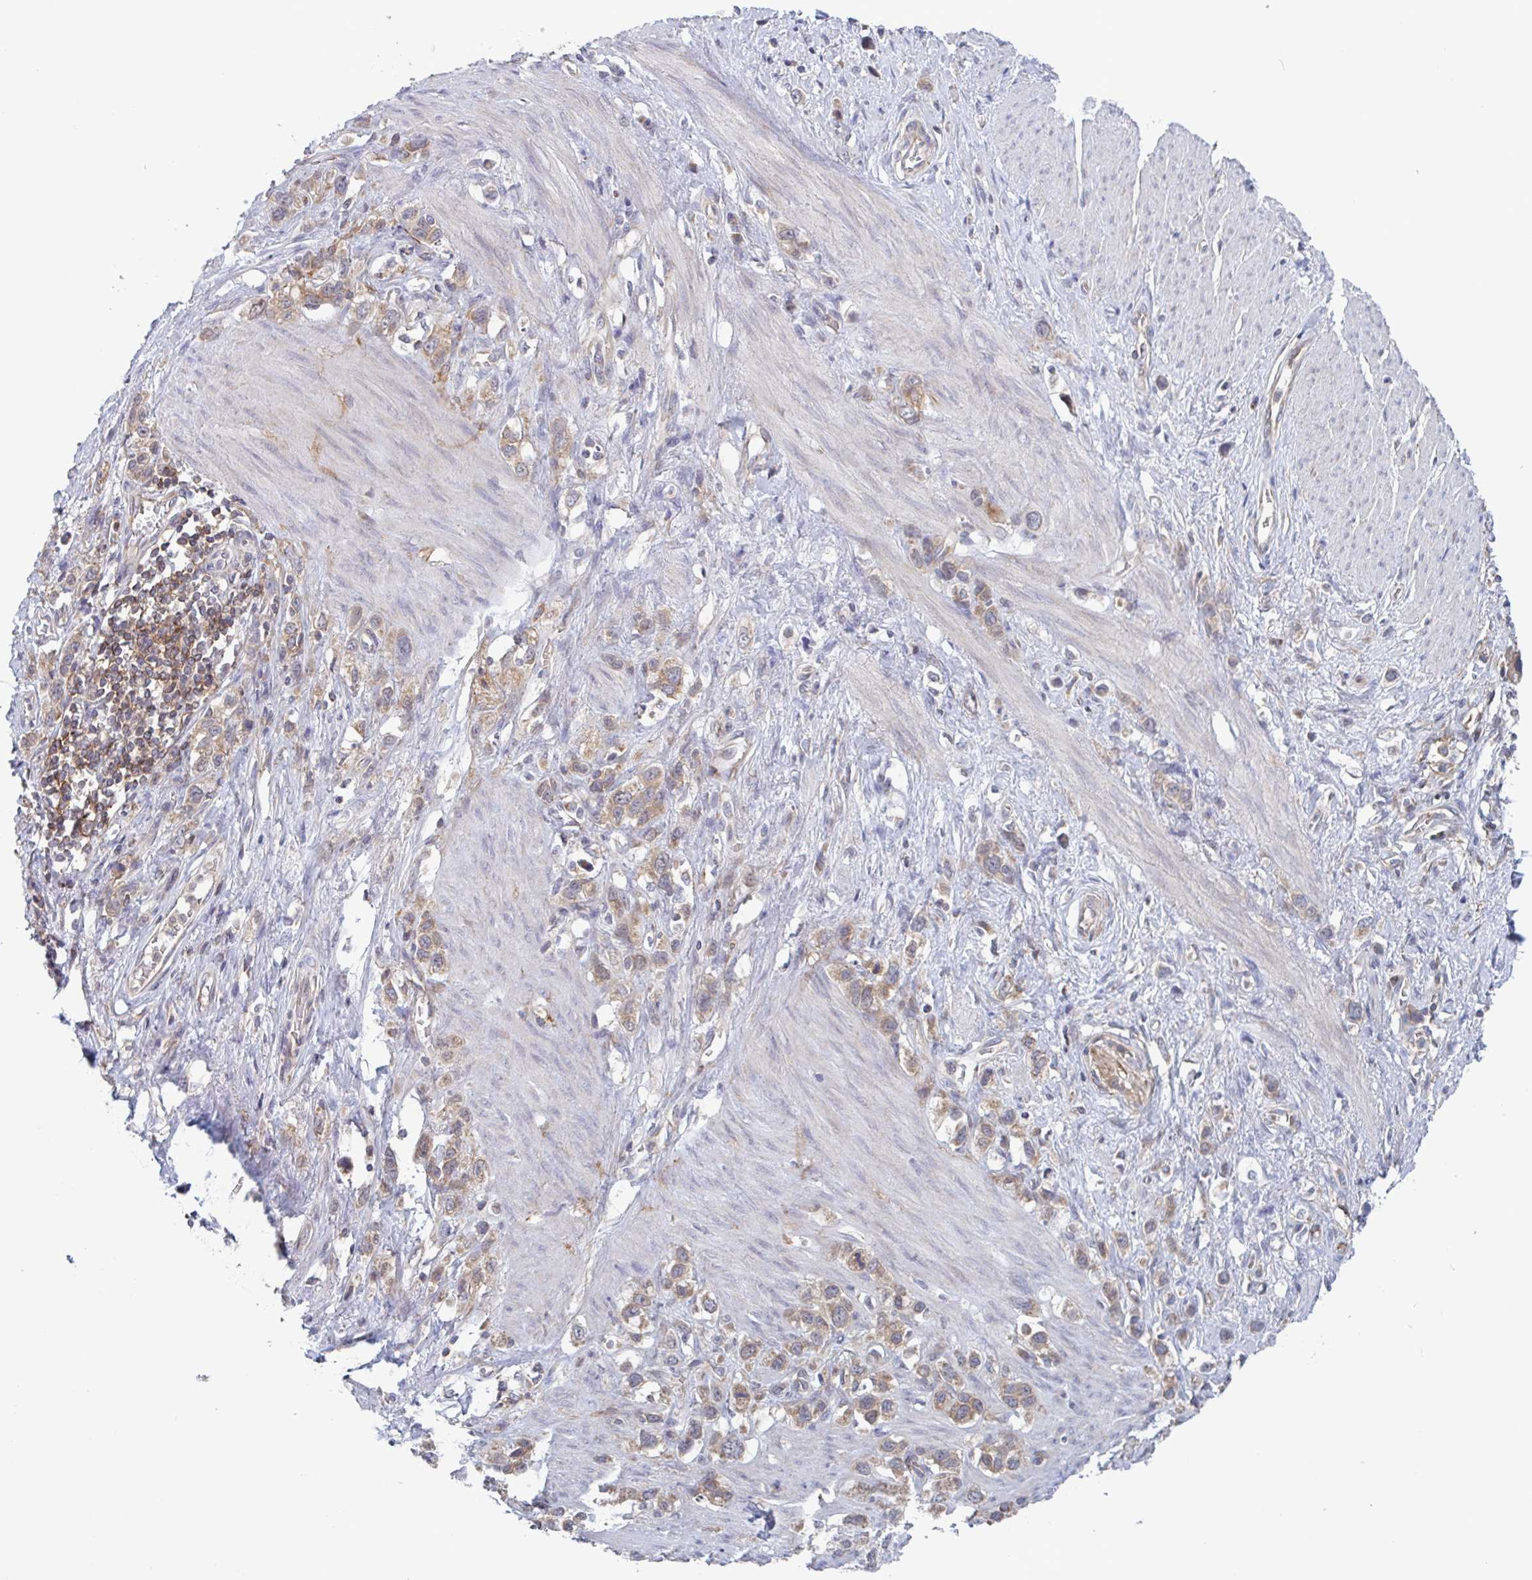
{"staining": {"intensity": "weak", "quantity": ">75%", "location": "cytoplasmic/membranous"}, "tissue": "stomach cancer", "cell_type": "Tumor cells", "image_type": "cancer", "snomed": [{"axis": "morphology", "description": "Adenocarcinoma, NOS"}, {"axis": "topography", "description": "Stomach"}], "caption": "Stomach adenocarcinoma was stained to show a protein in brown. There is low levels of weak cytoplasmic/membranous staining in about >75% of tumor cells. The staining was performed using DAB, with brown indicating positive protein expression. Nuclei are stained blue with hematoxylin.", "gene": "SURF1", "patient": {"sex": "female", "age": 65}}